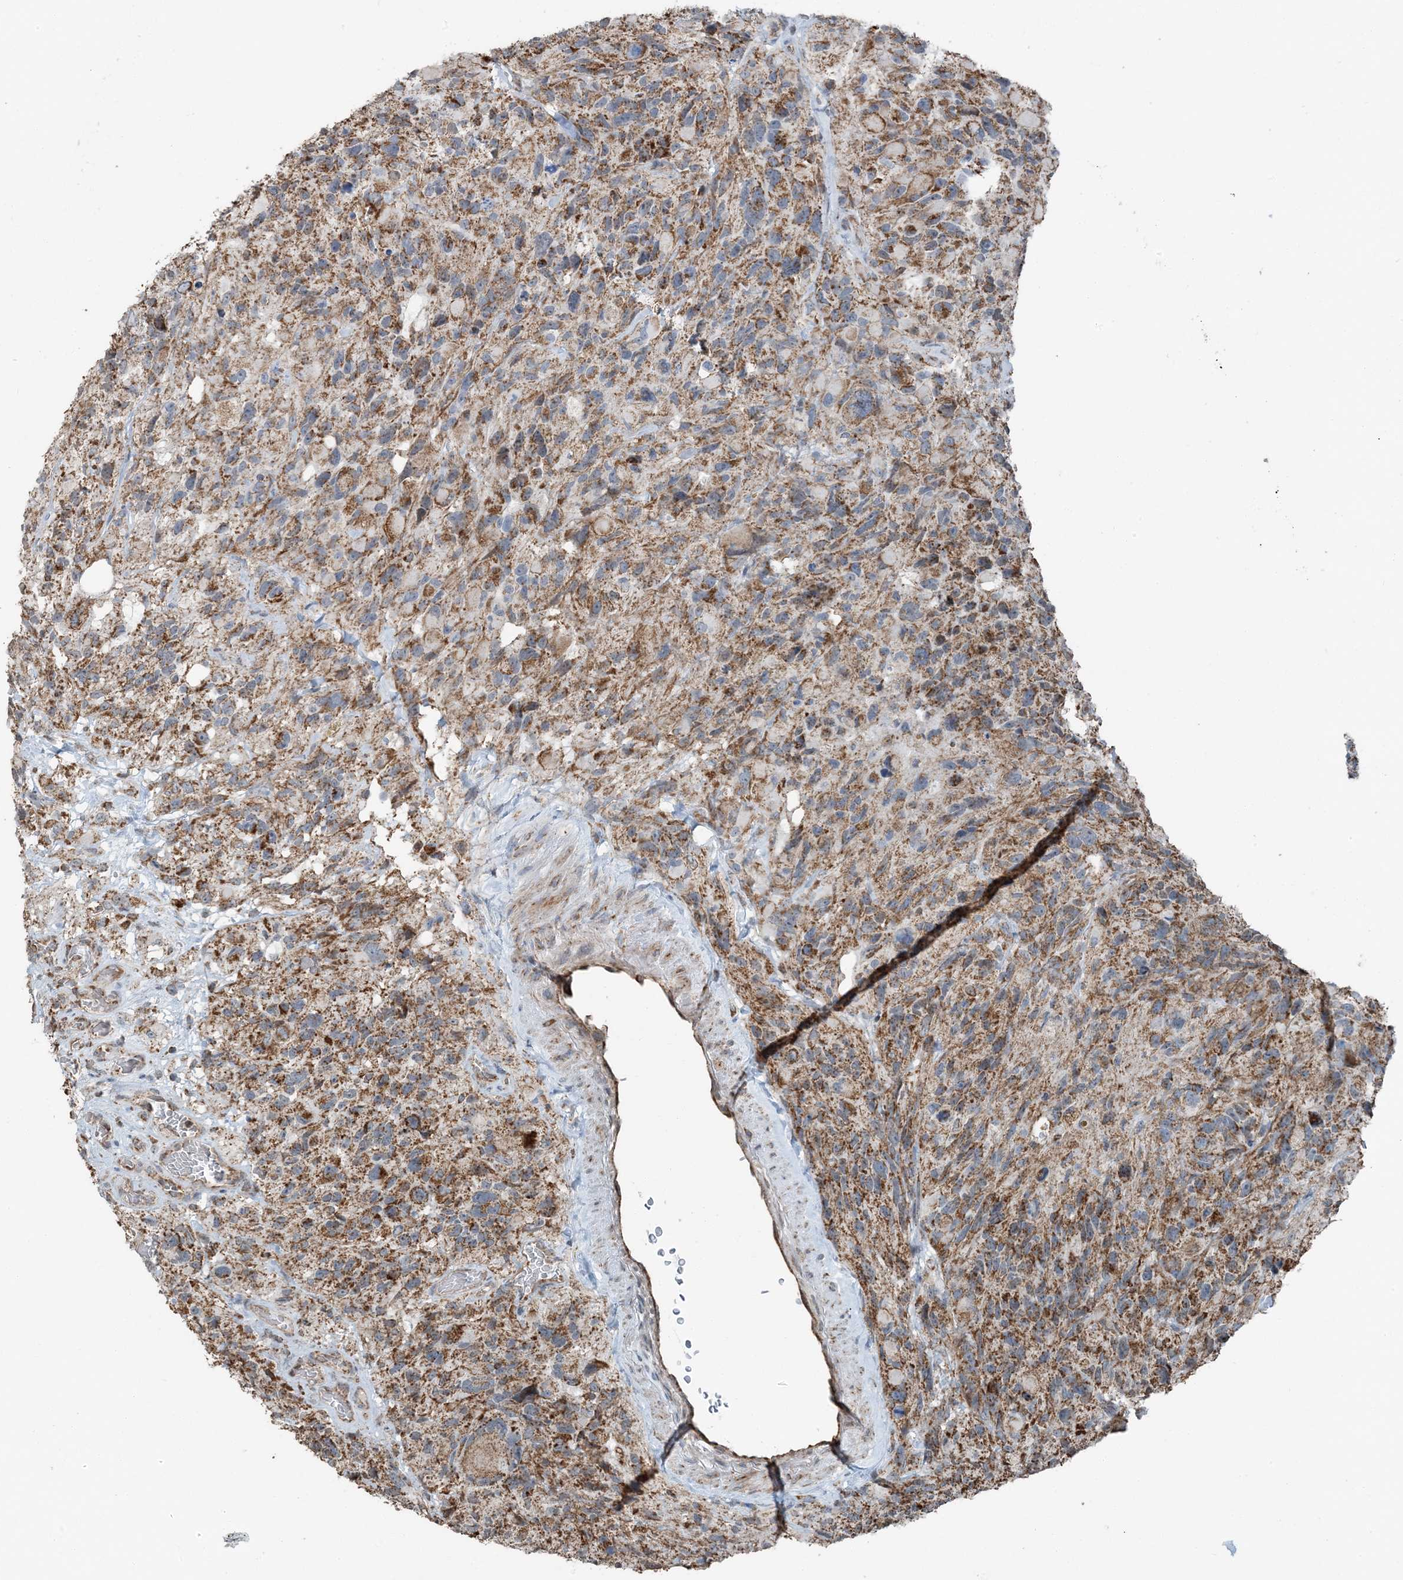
{"staining": {"intensity": "moderate", "quantity": "25%-75%", "location": "cytoplasmic/membranous"}, "tissue": "glioma", "cell_type": "Tumor cells", "image_type": "cancer", "snomed": [{"axis": "morphology", "description": "Glioma, malignant, High grade"}, {"axis": "topography", "description": "Brain"}], "caption": "A brown stain shows moderate cytoplasmic/membranous expression of a protein in glioma tumor cells.", "gene": "PILRB", "patient": {"sex": "male", "age": 69}}